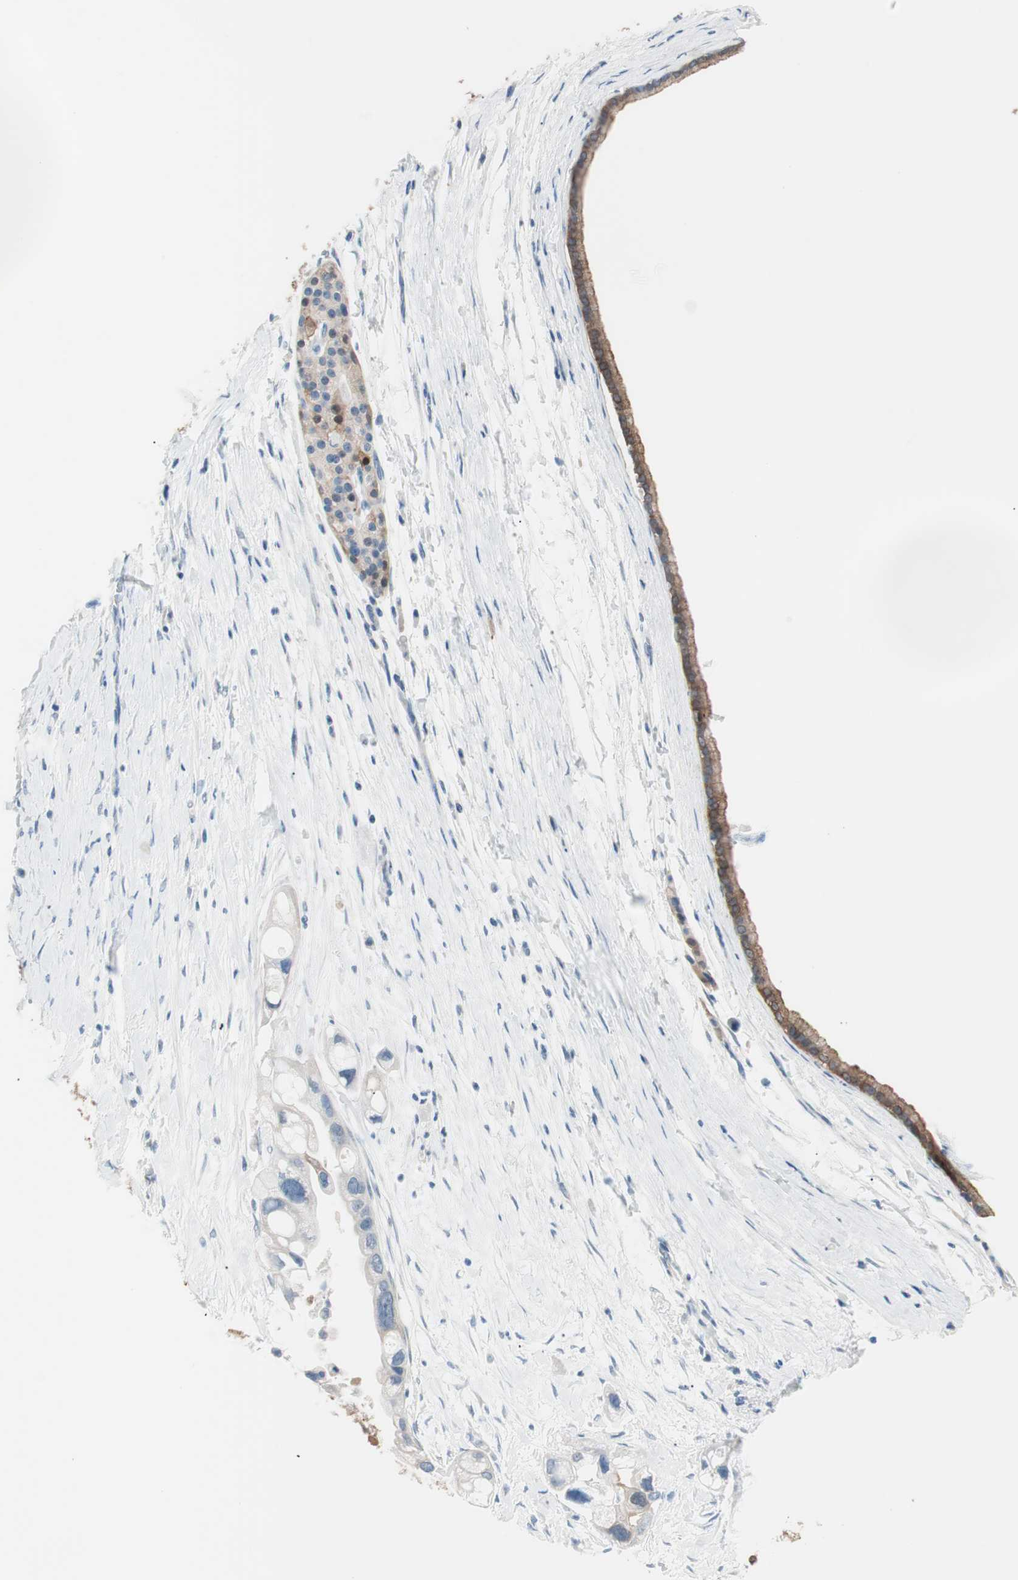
{"staining": {"intensity": "strong", "quantity": "25%-75%", "location": "cytoplasmic/membranous"}, "tissue": "pancreatic cancer", "cell_type": "Tumor cells", "image_type": "cancer", "snomed": [{"axis": "morphology", "description": "Adenocarcinoma, NOS"}, {"axis": "topography", "description": "Pancreas"}], "caption": "This micrograph displays pancreatic adenocarcinoma stained with immunohistochemistry (IHC) to label a protein in brown. The cytoplasmic/membranous of tumor cells show strong positivity for the protein. Nuclei are counter-stained blue.", "gene": "VIL1", "patient": {"sex": "female", "age": 77}}